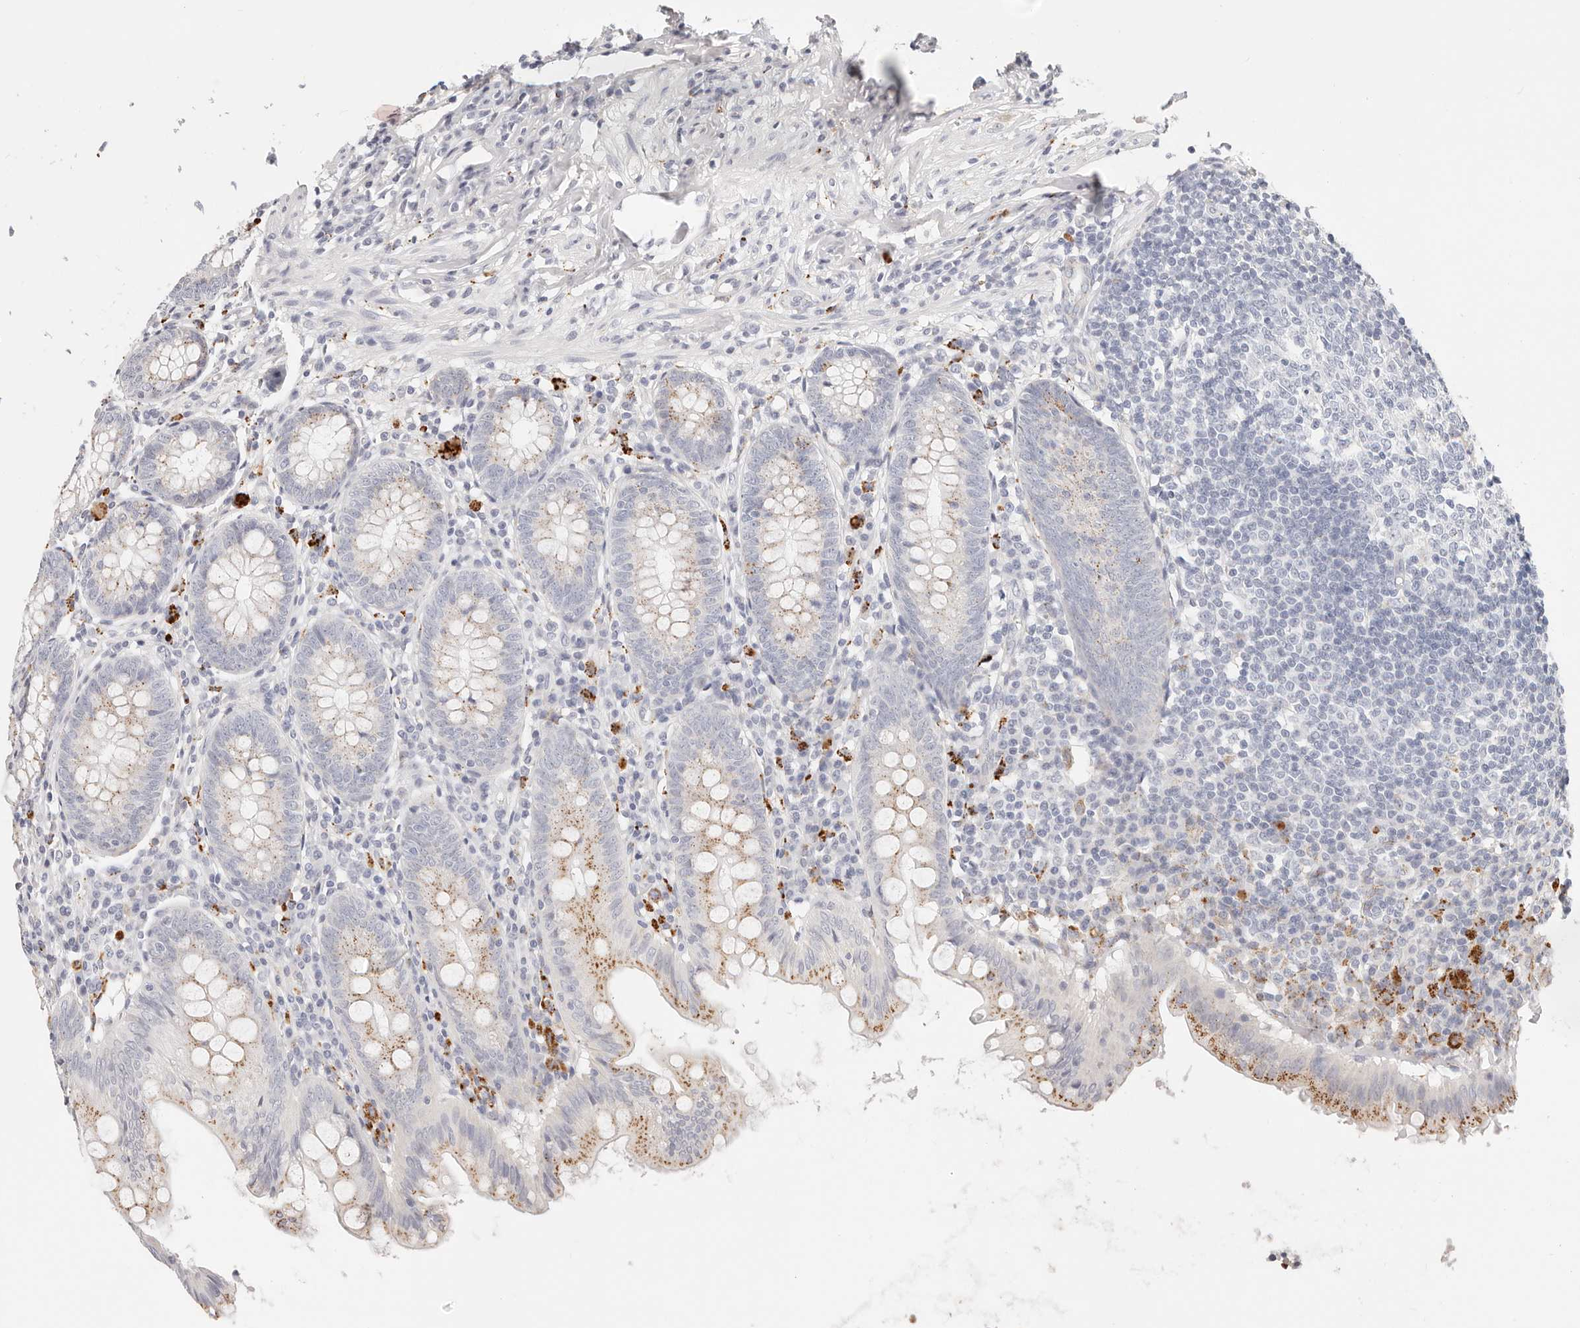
{"staining": {"intensity": "moderate", "quantity": "25%-75%", "location": "cytoplasmic/membranous"}, "tissue": "appendix", "cell_type": "Glandular cells", "image_type": "normal", "snomed": [{"axis": "morphology", "description": "Normal tissue, NOS"}, {"axis": "topography", "description": "Appendix"}], "caption": "A brown stain labels moderate cytoplasmic/membranous expression of a protein in glandular cells of benign appendix. Immunohistochemistry (ihc) stains the protein of interest in brown and the nuclei are stained blue.", "gene": "STKLD1", "patient": {"sex": "female", "age": 54}}